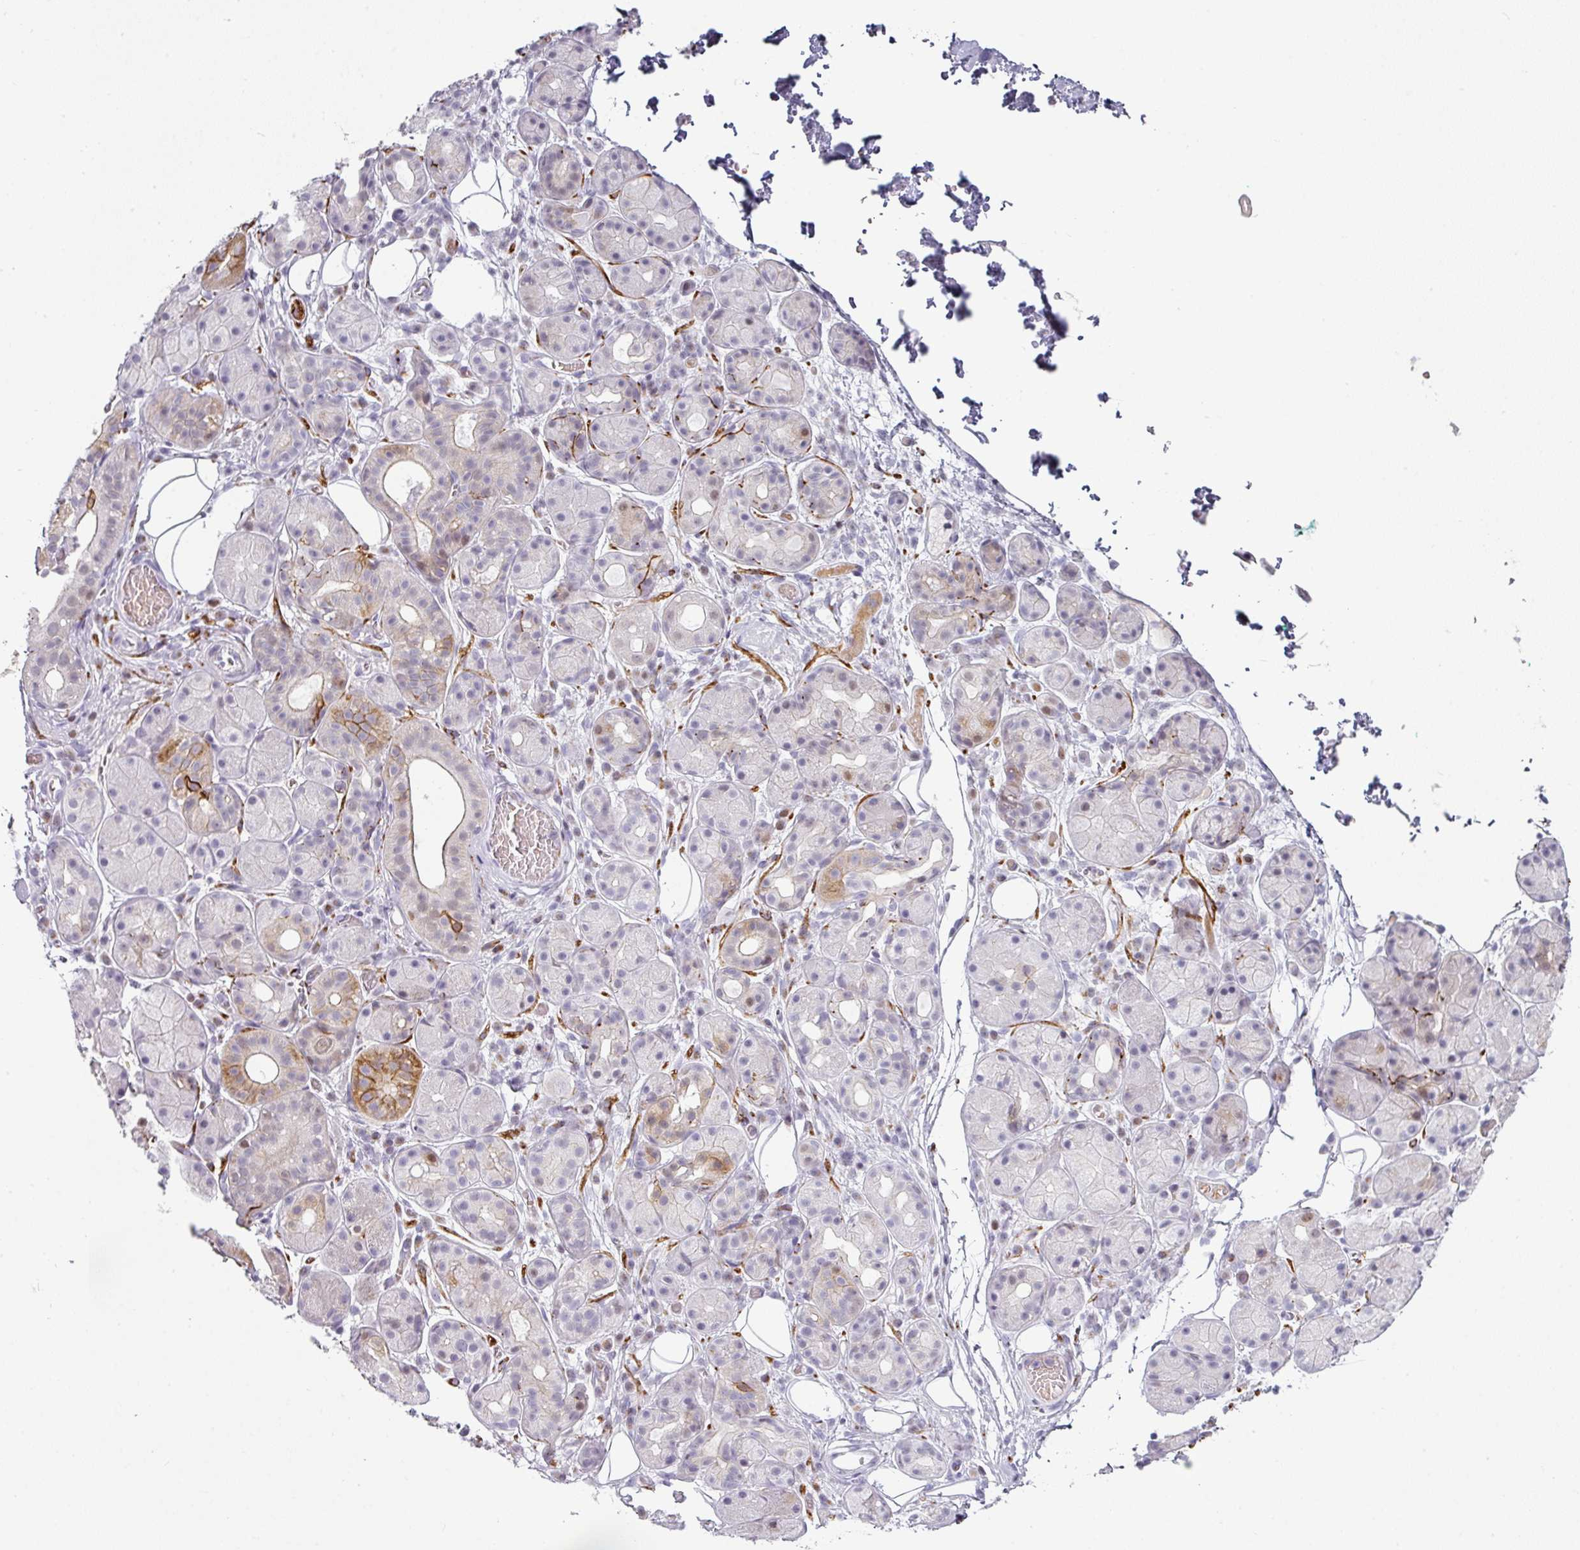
{"staining": {"intensity": "moderate", "quantity": "<25%", "location": "cytoplasmic/membranous,nuclear"}, "tissue": "salivary gland", "cell_type": "Glandular cells", "image_type": "normal", "snomed": [{"axis": "morphology", "description": "Squamous cell carcinoma, NOS"}, {"axis": "topography", "description": "Skin"}, {"axis": "topography", "description": "Head-Neck"}], "caption": "Moderate cytoplasmic/membranous,nuclear expression for a protein is appreciated in about <25% of glandular cells of benign salivary gland using immunohistochemistry (IHC).", "gene": "SYT8", "patient": {"sex": "male", "age": 80}}